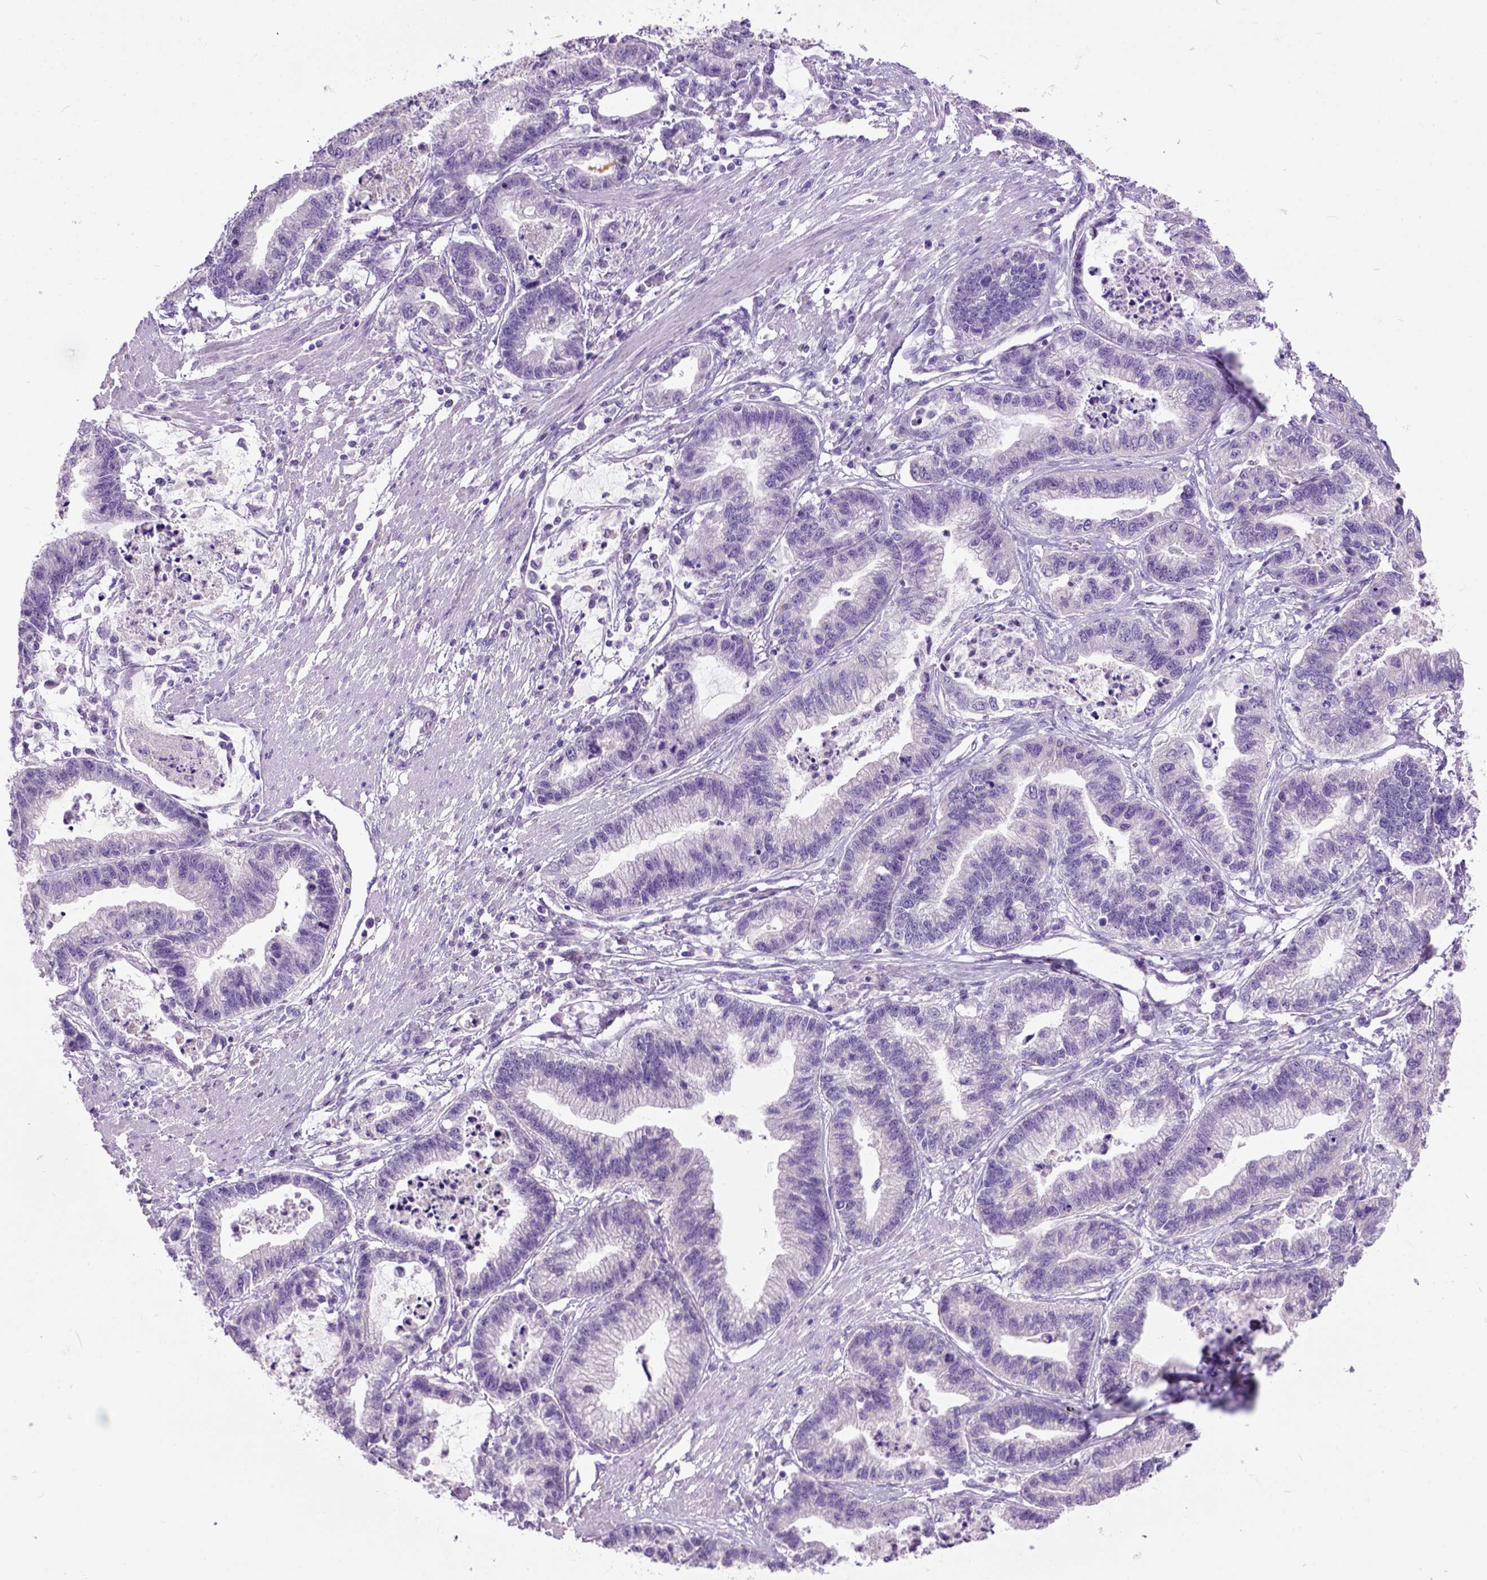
{"staining": {"intensity": "negative", "quantity": "none", "location": "none"}, "tissue": "stomach cancer", "cell_type": "Tumor cells", "image_type": "cancer", "snomed": [{"axis": "morphology", "description": "Adenocarcinoma, NOS"}, {"axis": "topography", "description": "Stomach"}], "caption": "The micrograph shows no significant expression in tumor cells of stomach adenocarcinoma.", "gene": "MAPT", "patient": {"sex": "male", "age": 83}}